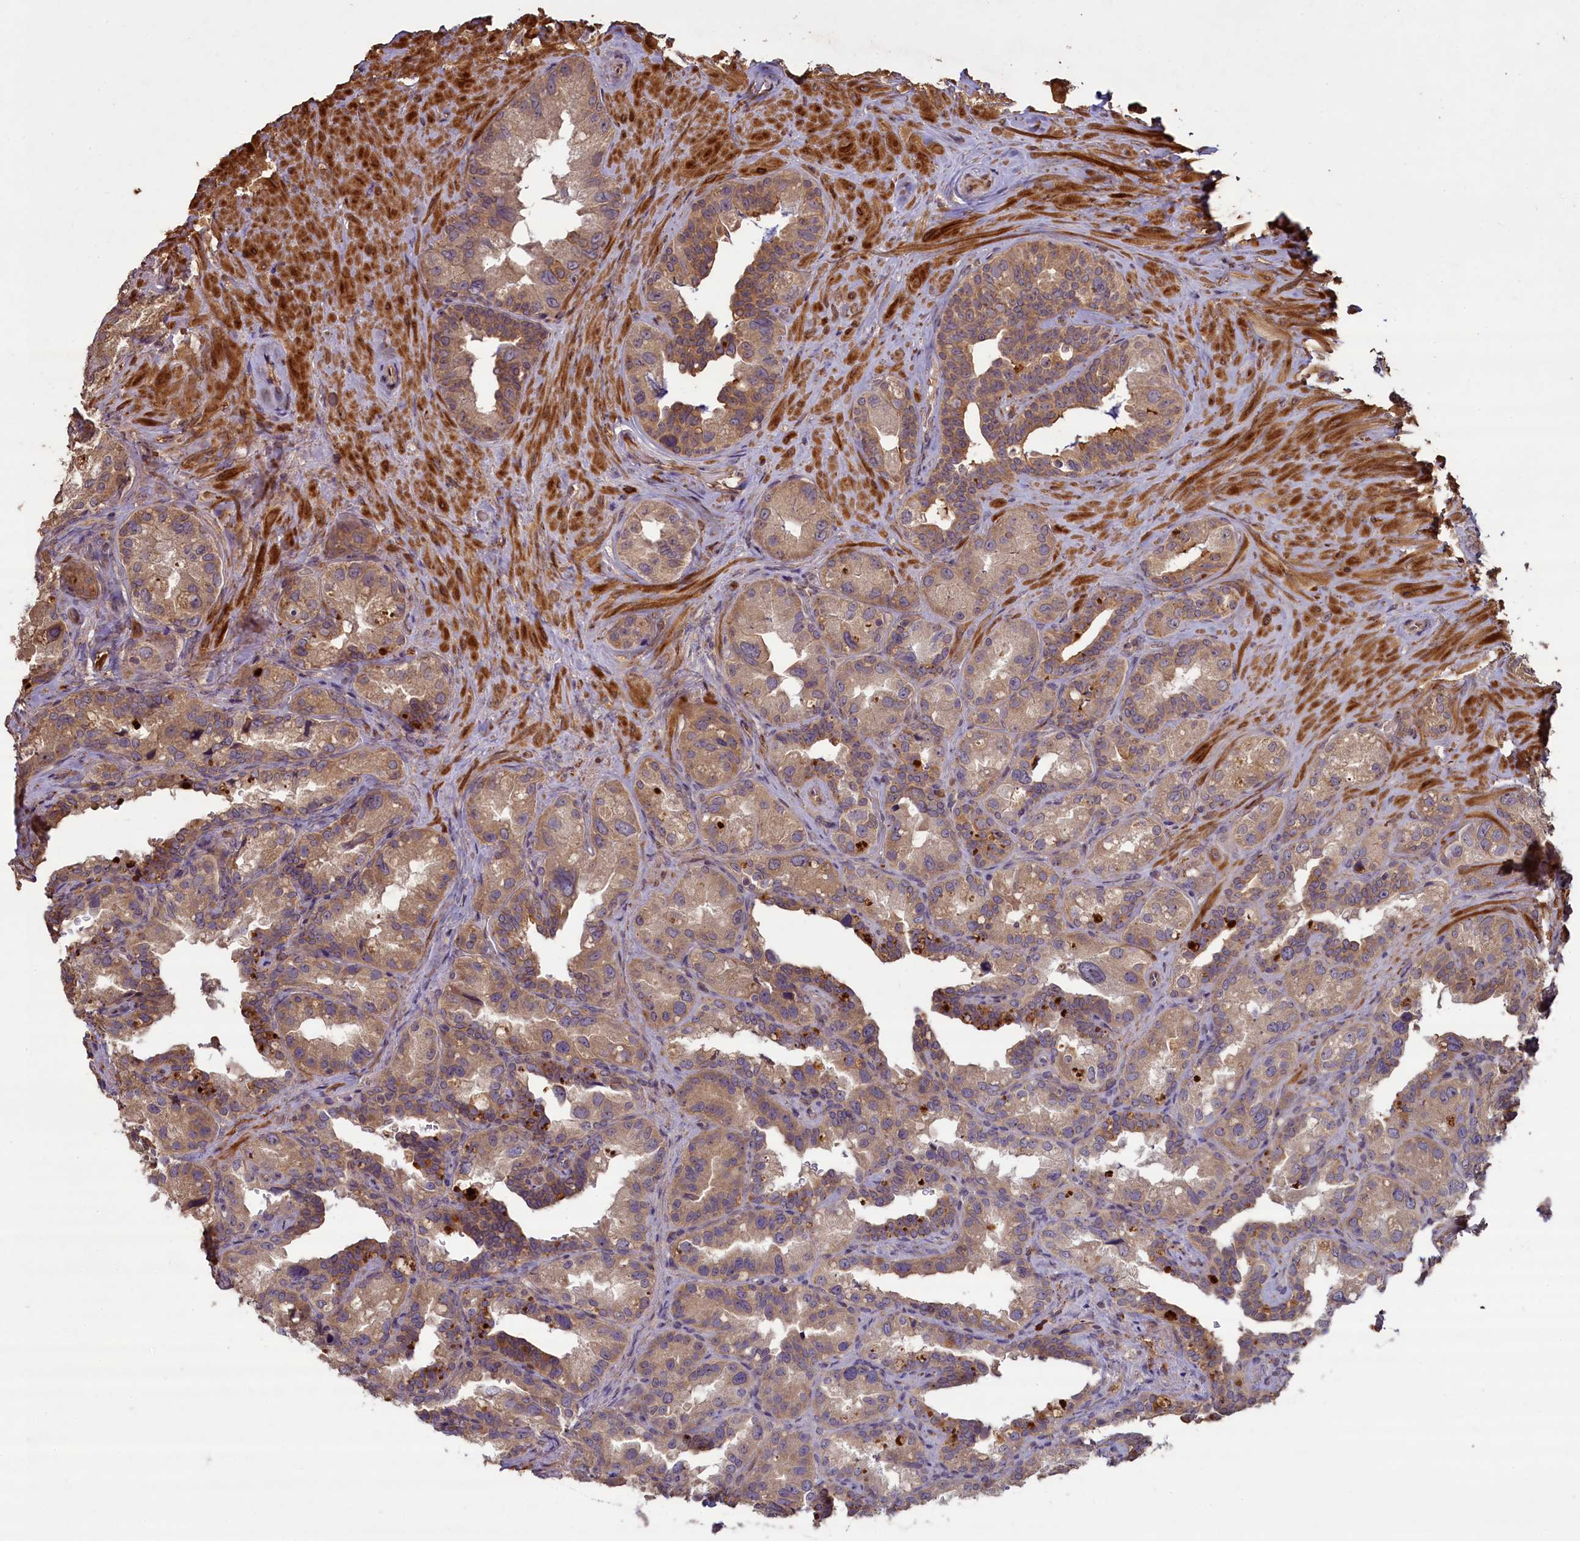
{"staining": {"intensity": "moderate", "quantity": ">75%", "location": "cytoplasmic/membranous"}, "tissue": "seminal vesicle", "cell_type": "Glandular cells", "image_type": "normal", "snomed": [{"axis": "morphology", "description": "Normal tissue, NOS"}, {"axis": "topography", "description": "Seminal veicle"}, {"axis": "topography", "description": "Peripheral nerve tissue"}], "caption": "The immunohistochemical stain shows moderate cytoplasmic/membranous expression in glandular cells of normal seminal vesicle.", "gene": "NUDT6", "patient": {"sex": "male", "age": 67}}